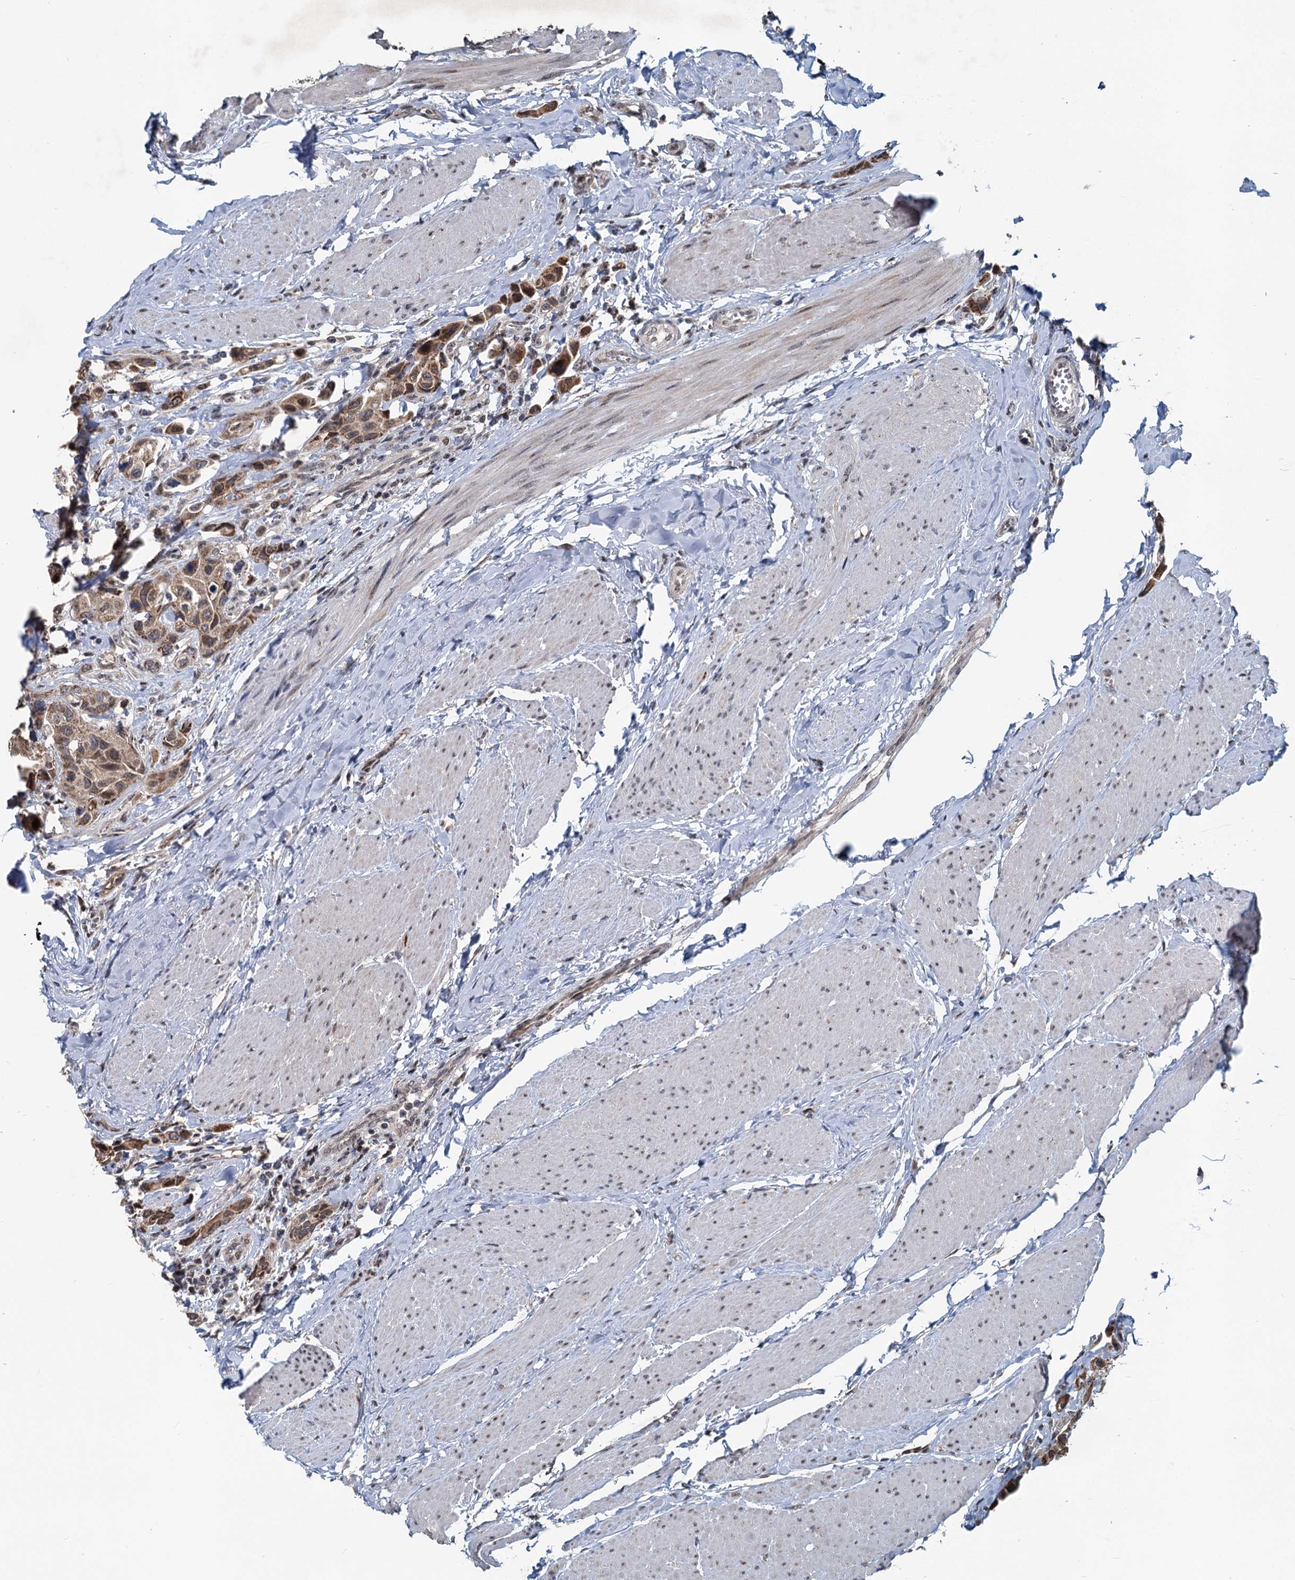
{"staining": {"intensity": "moderate", "quantity": ">75%", "location": "cytoplasmic/membranous,nuclear"}, "tissue": "urothelial cancer", "cell_type": "Tumor cells", "image_type": "cancer", "snomed": [{"axis": "morphology", "description": "Urothelial carcinoma, High grade"}, {"axis": "topography", "description": "Urinary bladder"}], "caption": "Urothelial carcinoma (high-grade) tissue reveals moderate cytoplasmic/membranous and nuclear staining in about >75% of tumor cells, visualized by immunohistochemistry. (DAB = brown stain, brightfield microscopy at high magnification).", "gene": "RITA1", "patient": {"sex": "male", "age": 50}}